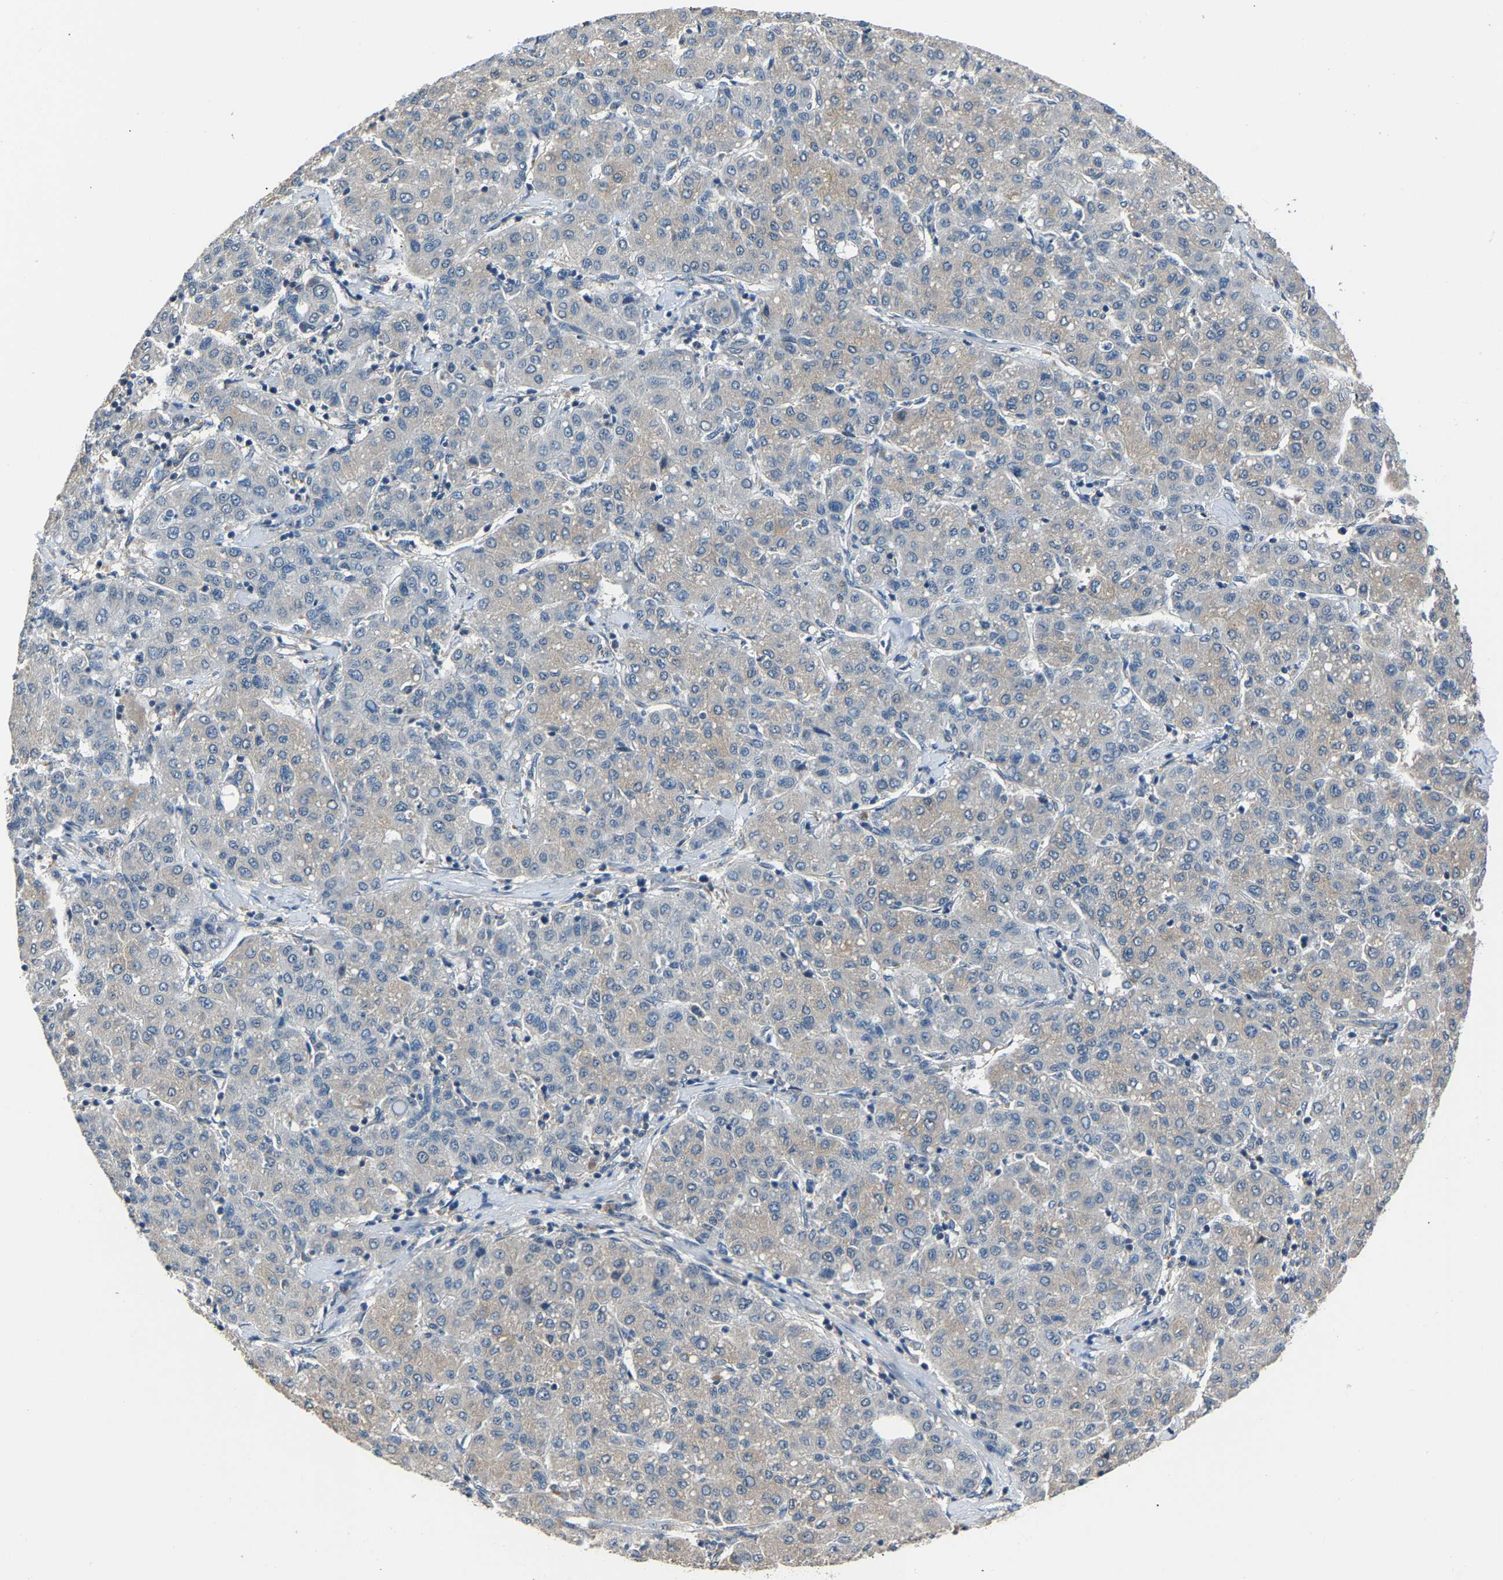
{"staining": {"intensity": "negative", "quantity": "none", "location": "none"}, "tissue": "liver cancer", "cell_type": "Tumor cells", "image_type": "cancer", "snomed": [{"axis": "morphology", "description": "Carcinoma, Hepatocellular, NOS"}, {"axis": "topography", "description": "Liver"}], "caption": "IHC photomicrograph of neoplastic tissue: human liver hepatocellular carcinoma stained with DAB (3,3'-diaminobenzidine) exhibits no significant protein positivity in tumor cells.", "gene": "ABCC9", "patient": {"sex": "male", "age": 65}}